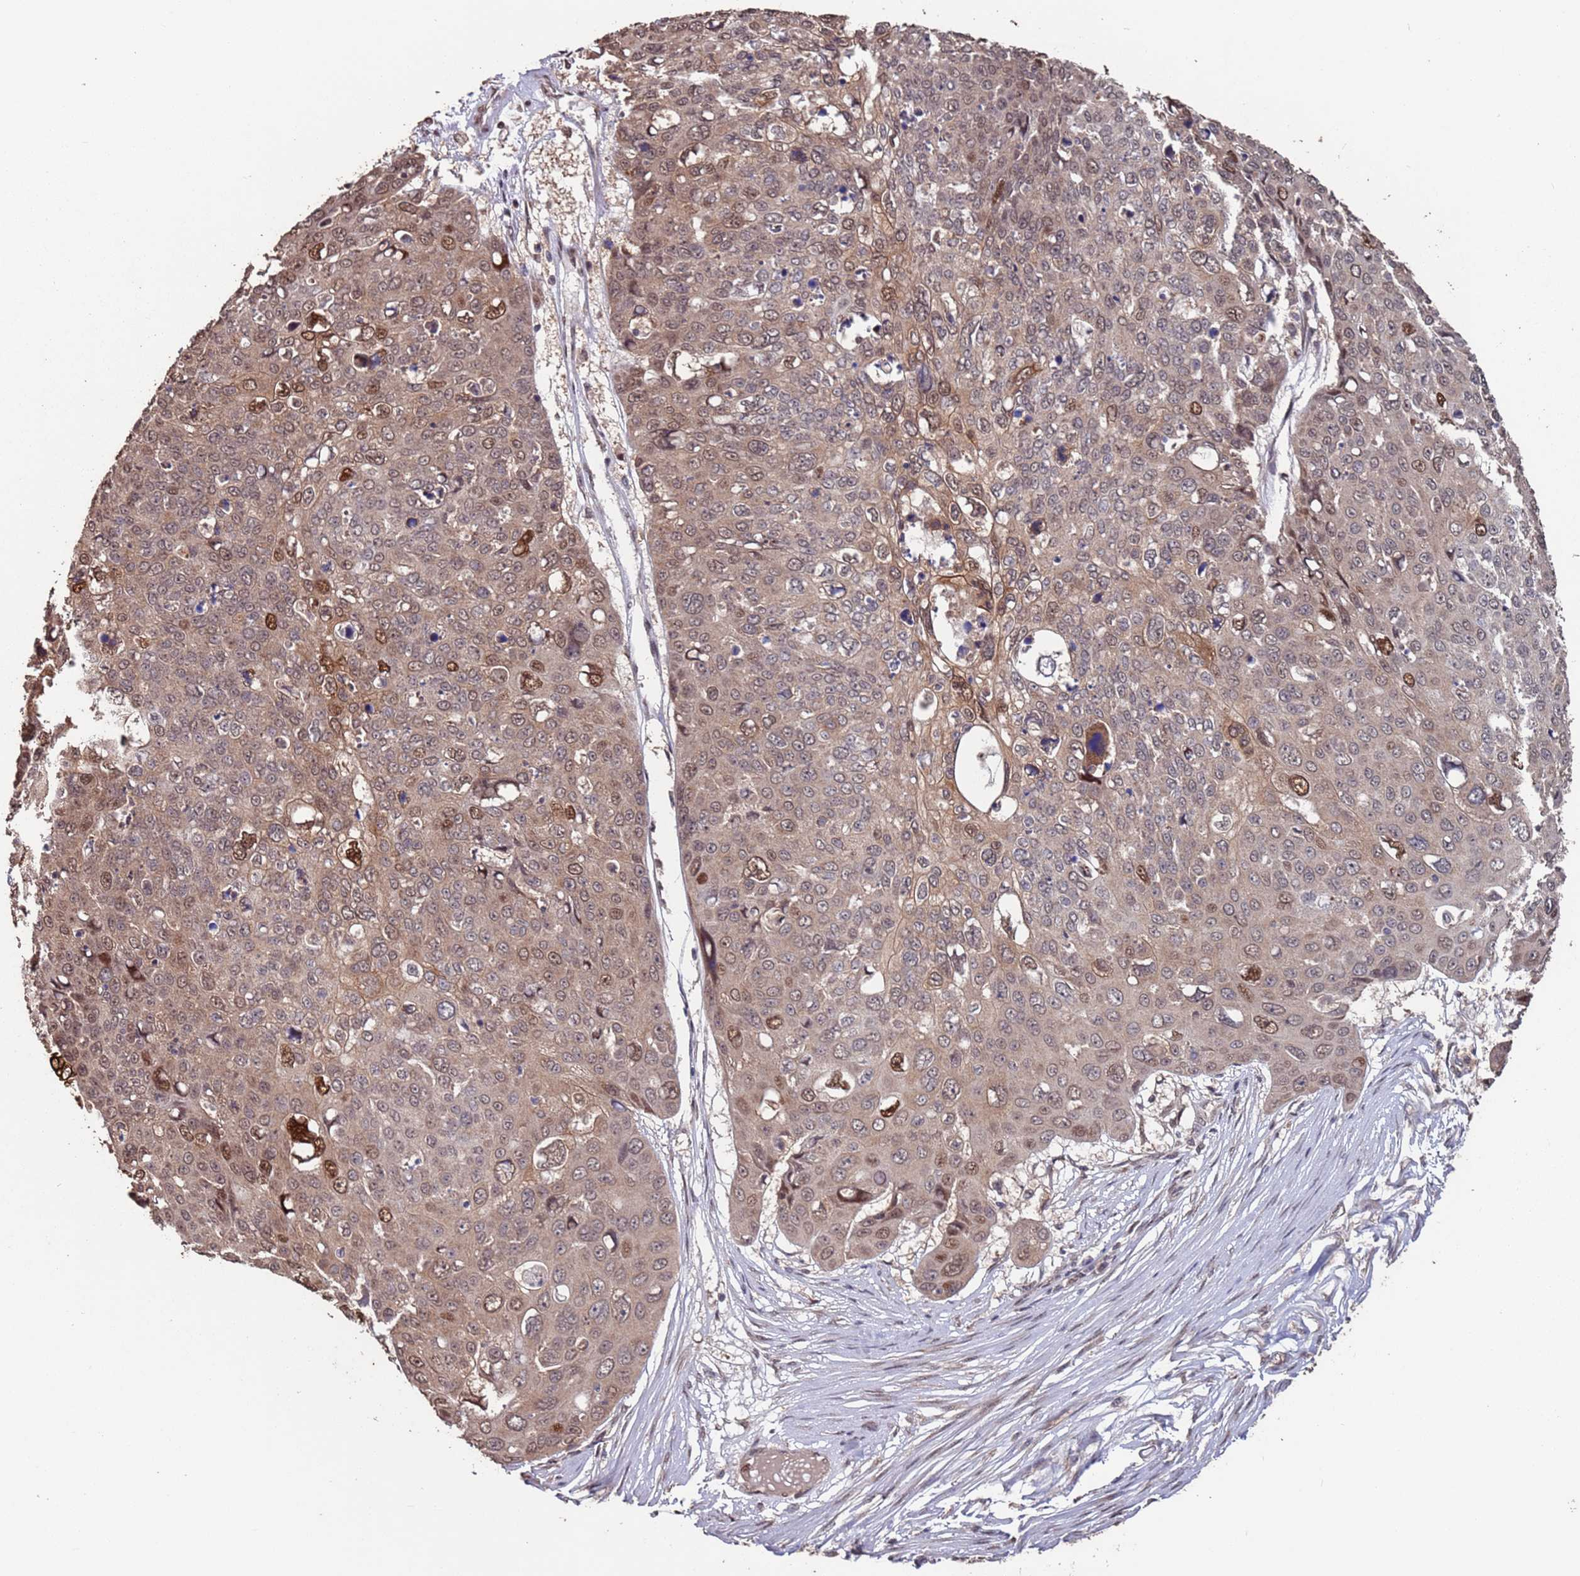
{"staining": {"intensity": "moderate", "quantity": "<25%", "location": "cytoplasmic/membranous,nuclear"}, "tissue": "skin cancer", "cell_type": "Tumor cells", "image_type": "cancer", "snomed": [{"axis": "morphology", "description": "Squamous cell carcinoma, NOS"}, {"axis": "topography", "description": "Skin"}], "caption": "Squamous cell carcinoma (skin) stained with immunohistochemistry (IHC) exhibits moderate cytoplasmic/membranous and nuclear expression in about <25% of tumor cells. The staining is performed using DAB (3,3'-diaminobenzidine) brown chromogen to label protein expression. The nuclei are counter-stained blue using hematoxylin.", "gene": "PRR7", "patient": {"sex": "male", "age": 71}}